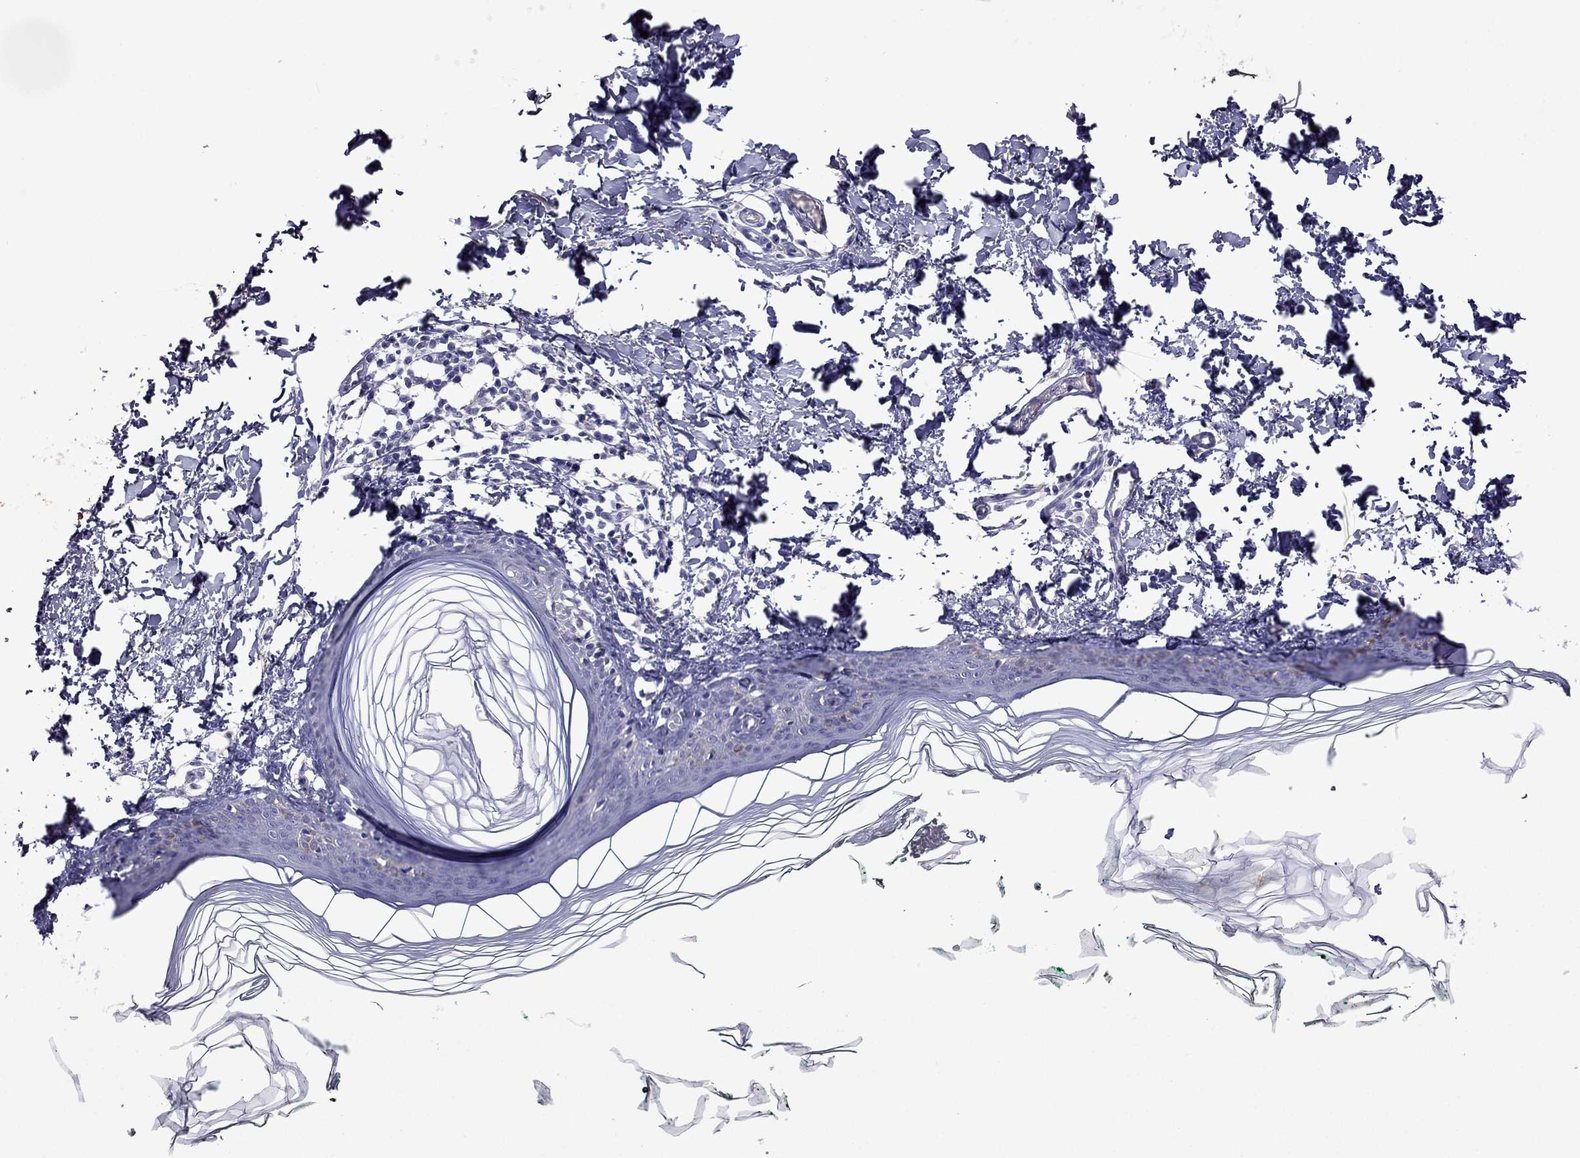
{"staining": {"intensity": "negative", "quantity": "none", "location": "none"}, "tissue": "skin", "cell_type": "Fibroblasts", "image_type": "normal", "snomed": [{"axis": "morphology", "description": "Normal tissue, NOS"}, {"axis": "topography", "description": "Skin"}, {"axis": "topography", "description": "Peripheral nerve tissue"}], "caption": "An image of skin stained for a protein shows no brown staining in fibroblasts.", "gene": "TDRD1", "patient": {"sex": "female", "age": 45}}